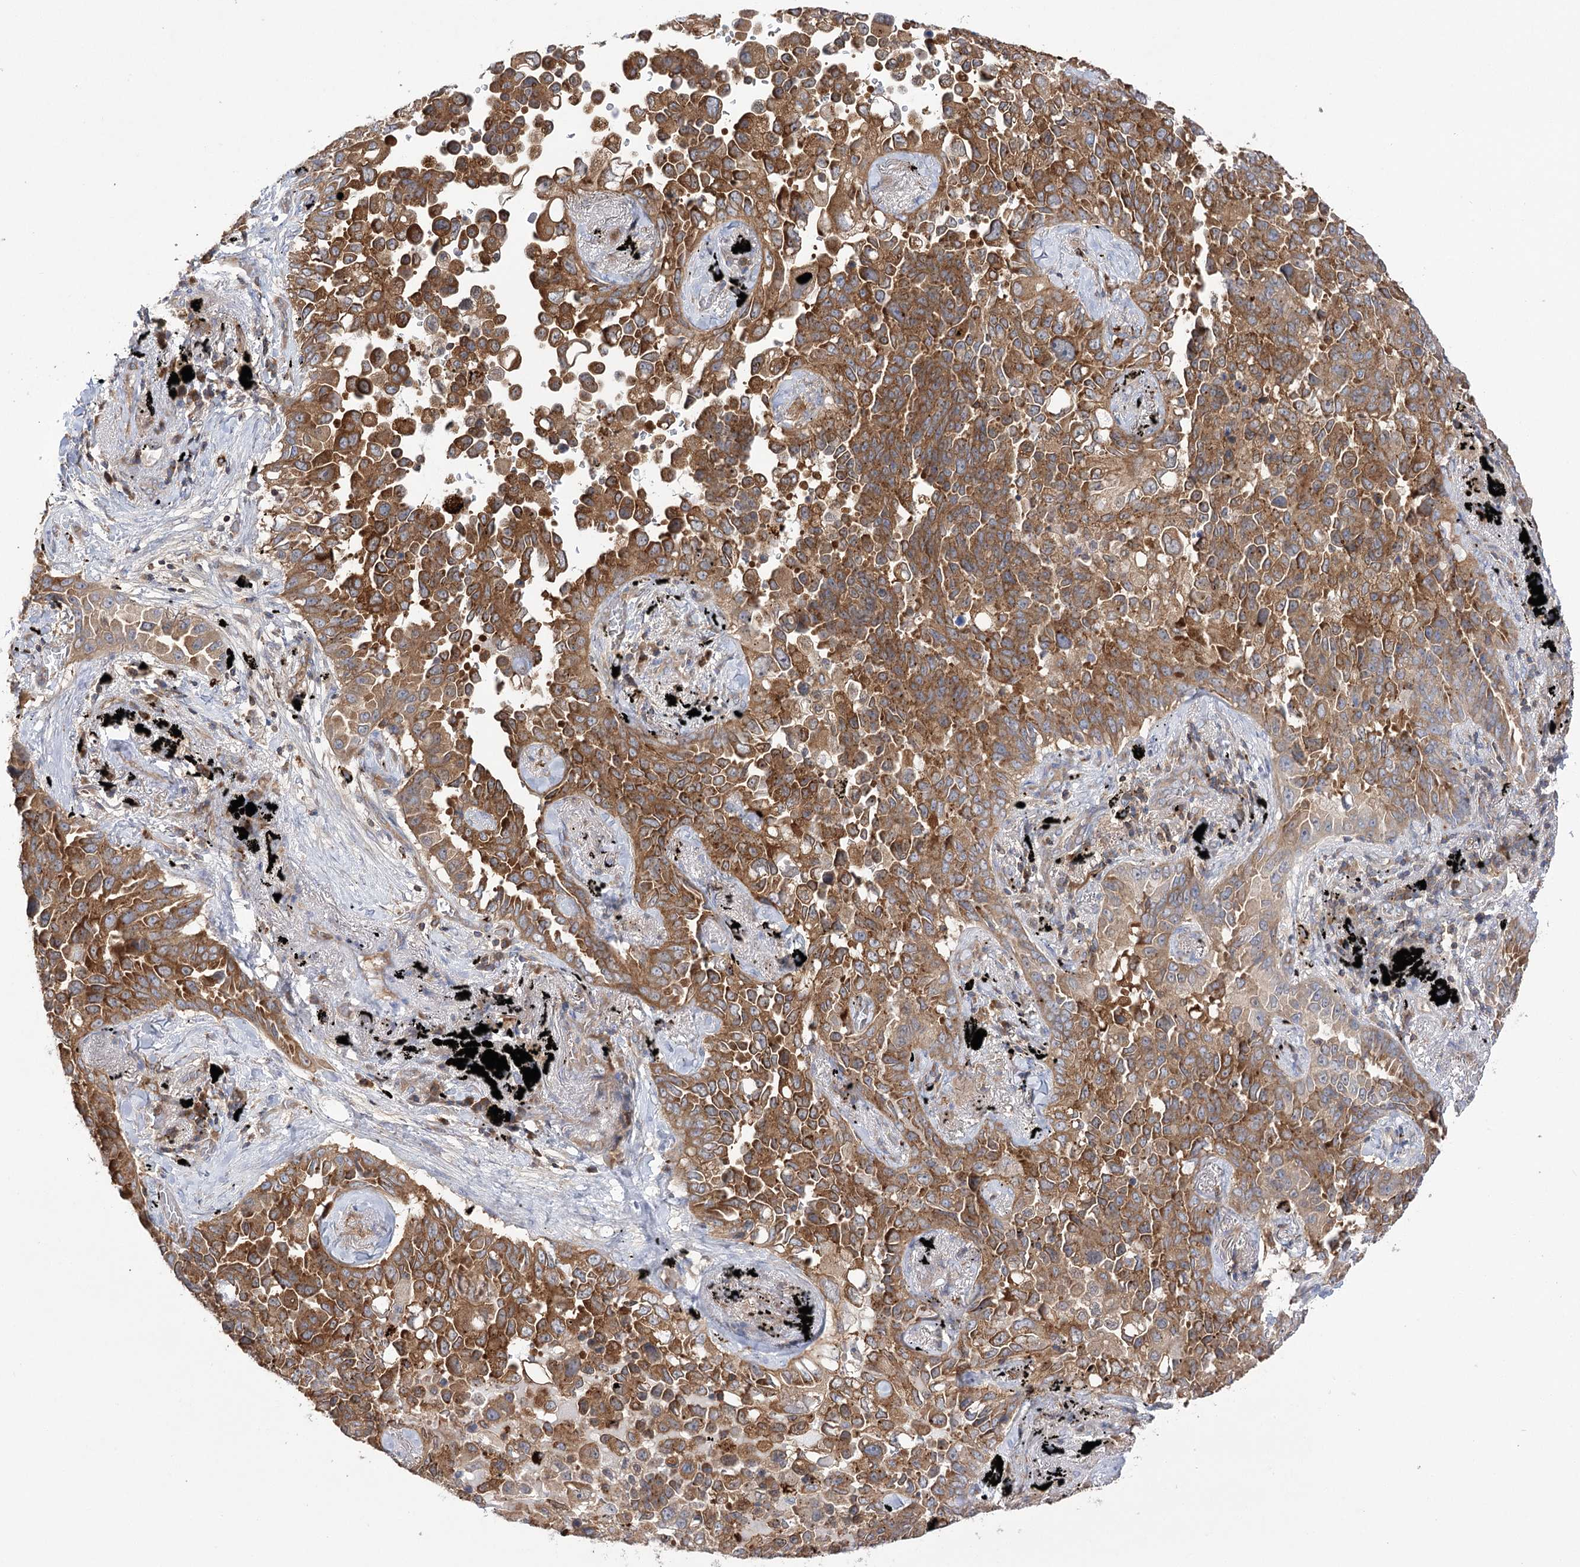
{"staining": {"intensity": "moderate", "quantity": ">75%", "location": "cytoplasmic/membranous"}, "tissue": "lung cancer", "cell_type": "Tumor cells", "image_type": "cancer", "snomed": [{"axis": "morphology", "description": "Adenocarcinoma, NOS"}, {"axis": "topography", "description": "Lung"}], "caption": "Lung cancer (adenocarcinoma) stained for a protein demonstrates moderate cytoplasmic/membranous positivity in tumor cells.", "gene": "VPS37B", "patient": {"sex": "female", "age": 67}}